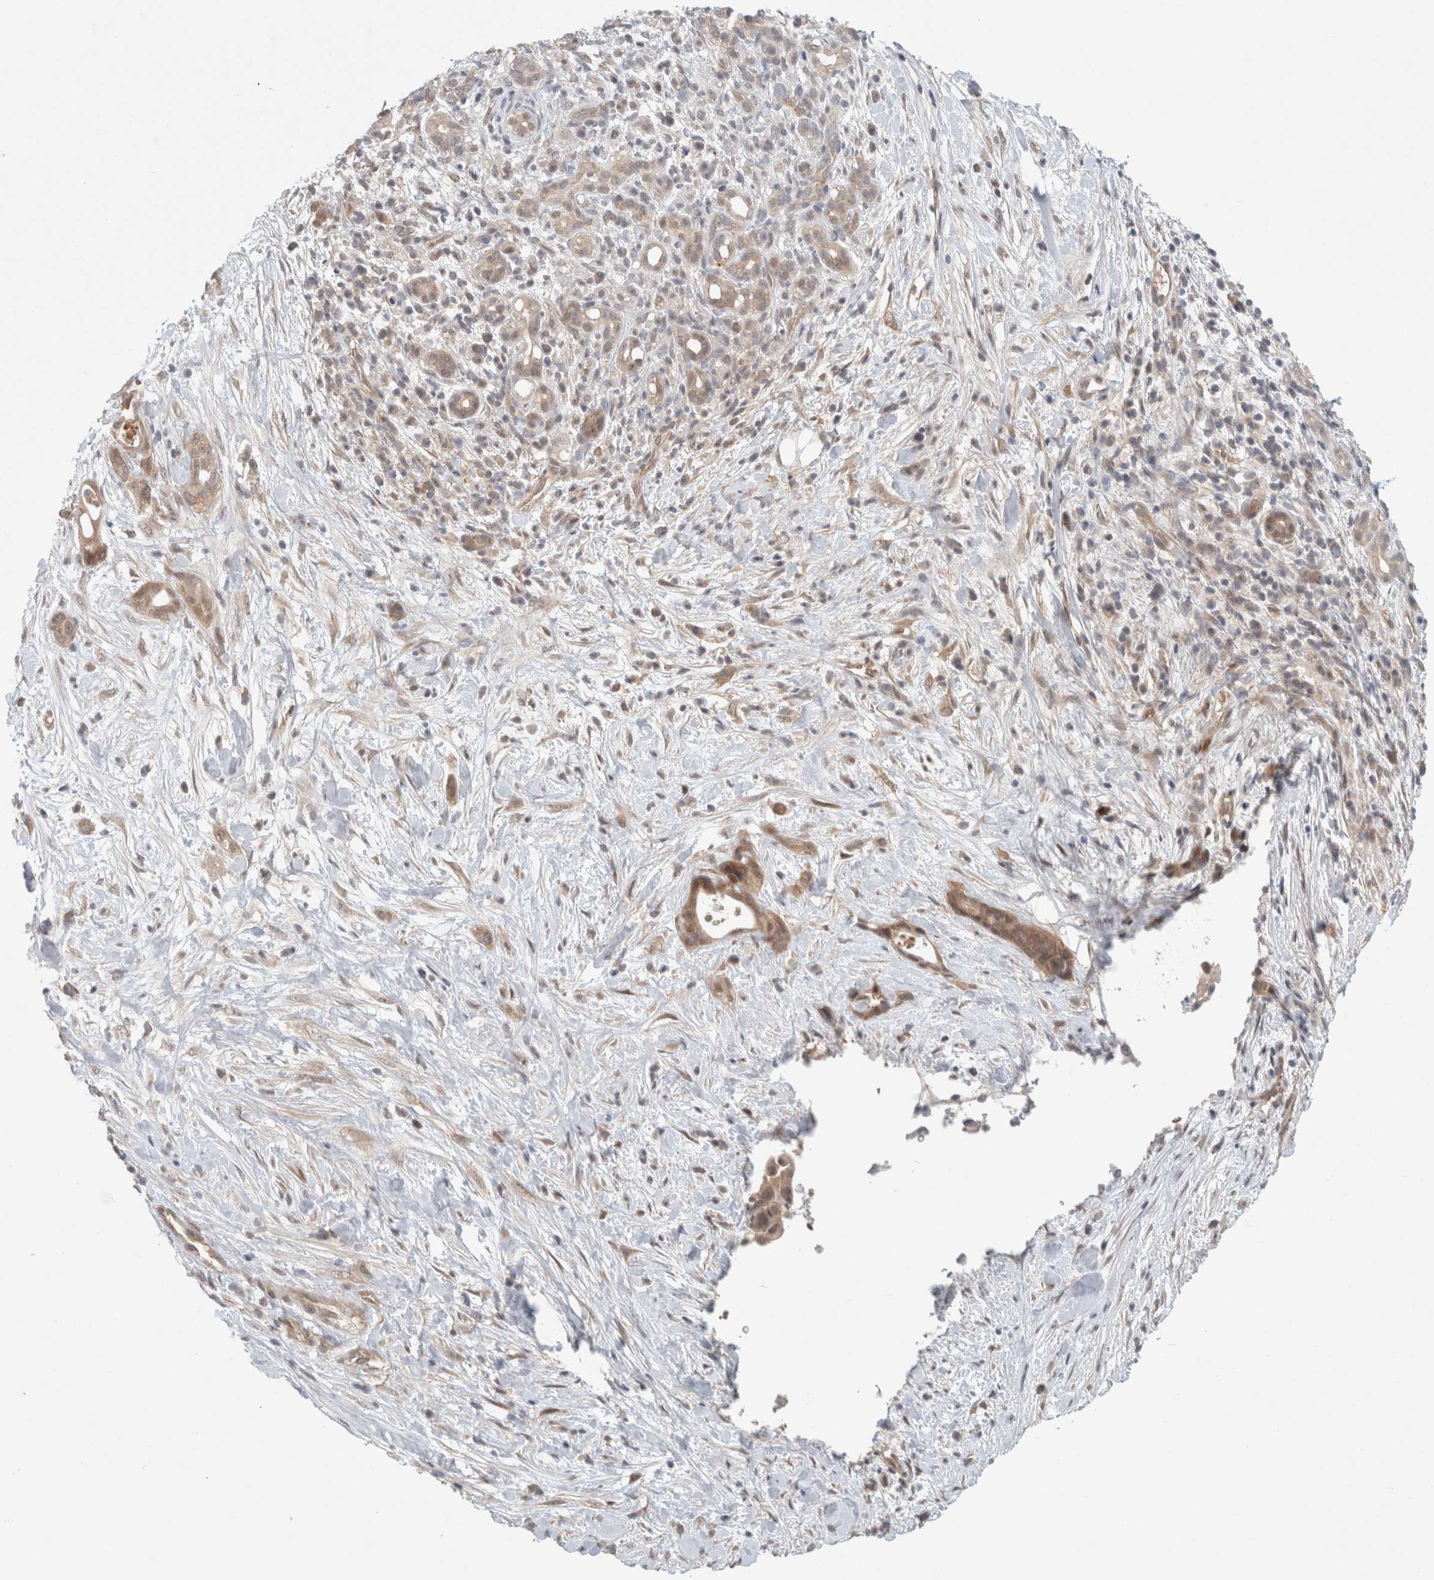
{"staining": {"intensity": "moderate", "quantity": ">75%", "location": "cytoplasmic/membranous"}, "tissue": "pancreatic cancer", "cell_type": "Tumor cells", "image_type": "cancer", "snomed": [{"axis": "morphology", "description": "Adenocarcinoma, NOS"}, {"axis": "topography", "description": "Pancreas"}], "caption": "Pancreatic cancer stained with DAB immunohistochemistry displays medium levels of moderate cytoplasmic/membranous positivity in about >75% of tumor cells. Using DAB (3,3'-diaminobenzidine) (brown) and hematoxylin (blue) stains, captured at high magnification using brightfield microscopy.", "gene": "RASAL2", "patient": {"sex": "male", "age": 58}}